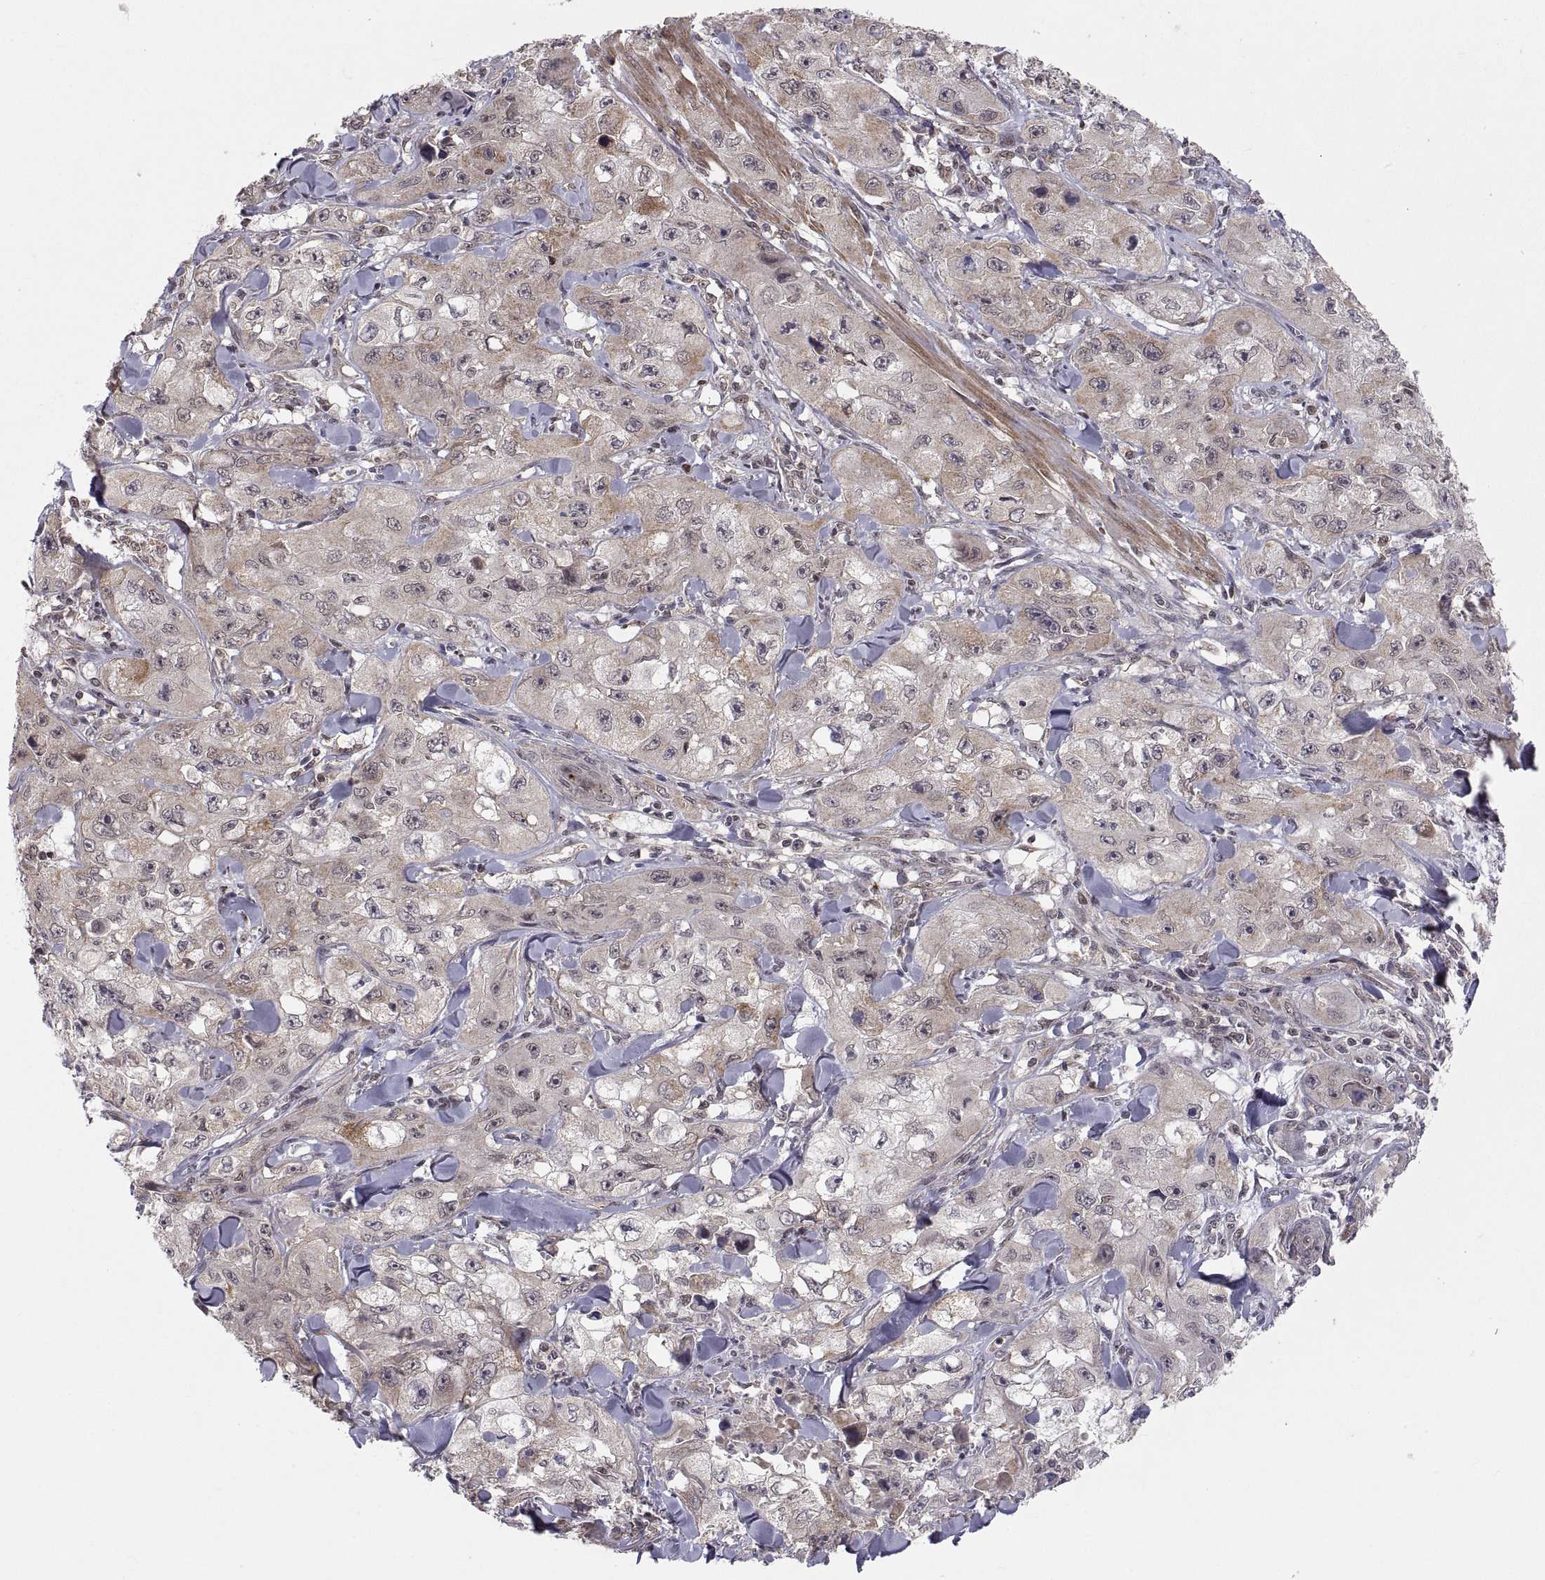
{"staining": {"intensity": "weak", "quantity": "<25%", "location": "cytoplasmic/membranous"}, "tissue": "skin cancer", "cell_type": "Tumor cells", "image_type": "cancer", "snomed": [{"axis": "morphology", "description": "Squamous cell carcinoma, NOS"}, {"axis": "topography", "description": "Skin"}, {"axis": "topography", "description": "Subcutis"}], "caption": "Immunohistochemical staining of human squamous cell carcinoma (skin) demonstrates no significant expression in tumor cells.", "gene": "ABL2", "patient": {"sex": "male", "age": 73}}